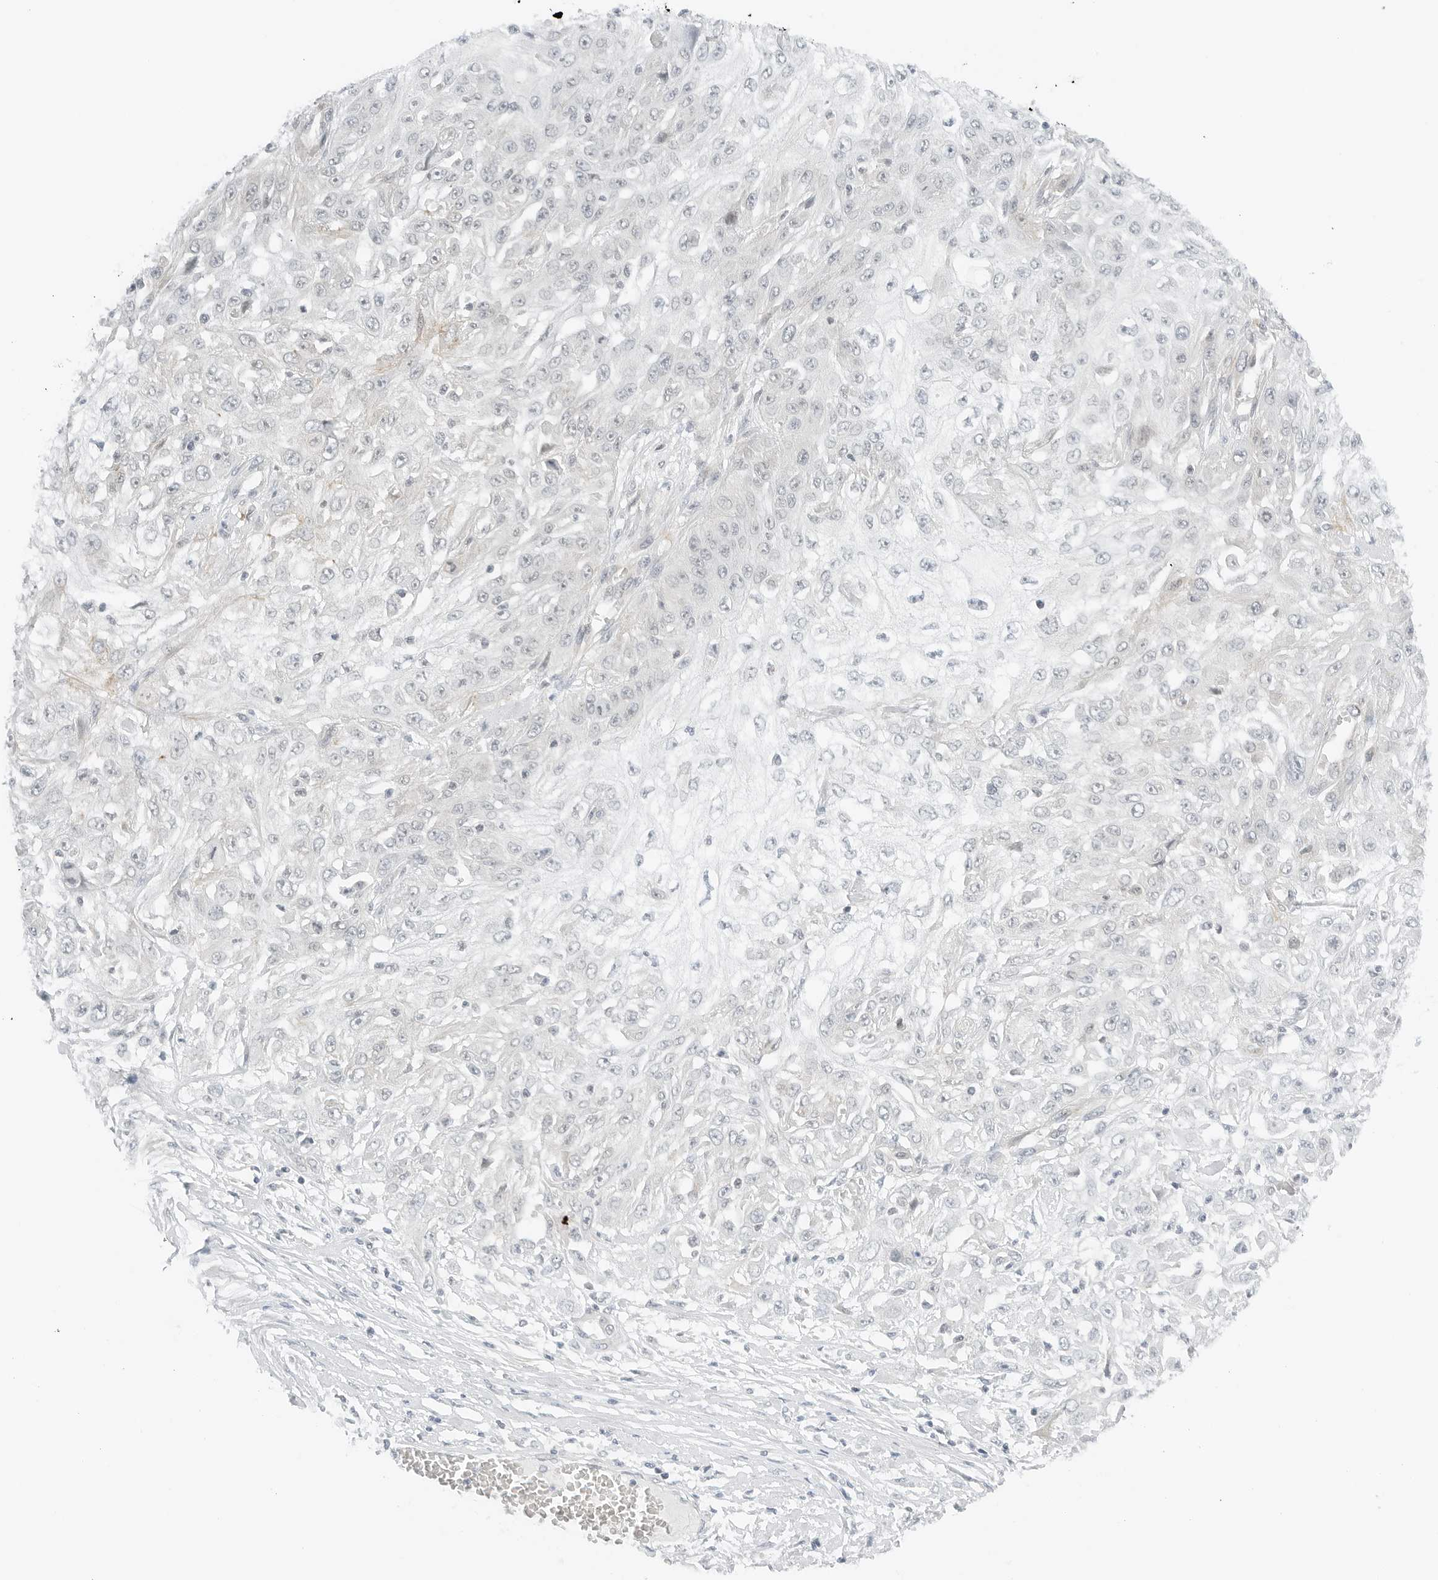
{"staining": {"intensity": "negative", "quantity": "none", "location": "none"}, "tissue": "skin cancer", "cell_type": "Tumor cells", "image_type": "cancer", "snomed": [{"axis": "morphology", "description": "Squamous cell carcinoma, NOS"}, {"axis": "morphology", "description": "Squamous cell carcinoma, metastatic, NOS"}, {"axis": "topography", "description": "Skin"}, {"axis": "topography", "description": "Lymph node"}], "caption": "Immunohistochemical staining of human squamous cell carcinoma (skin) reveals no significant expression in tumor cells.", "gene": "NEO1", "patient": {"sex": "male", "age": 75}}